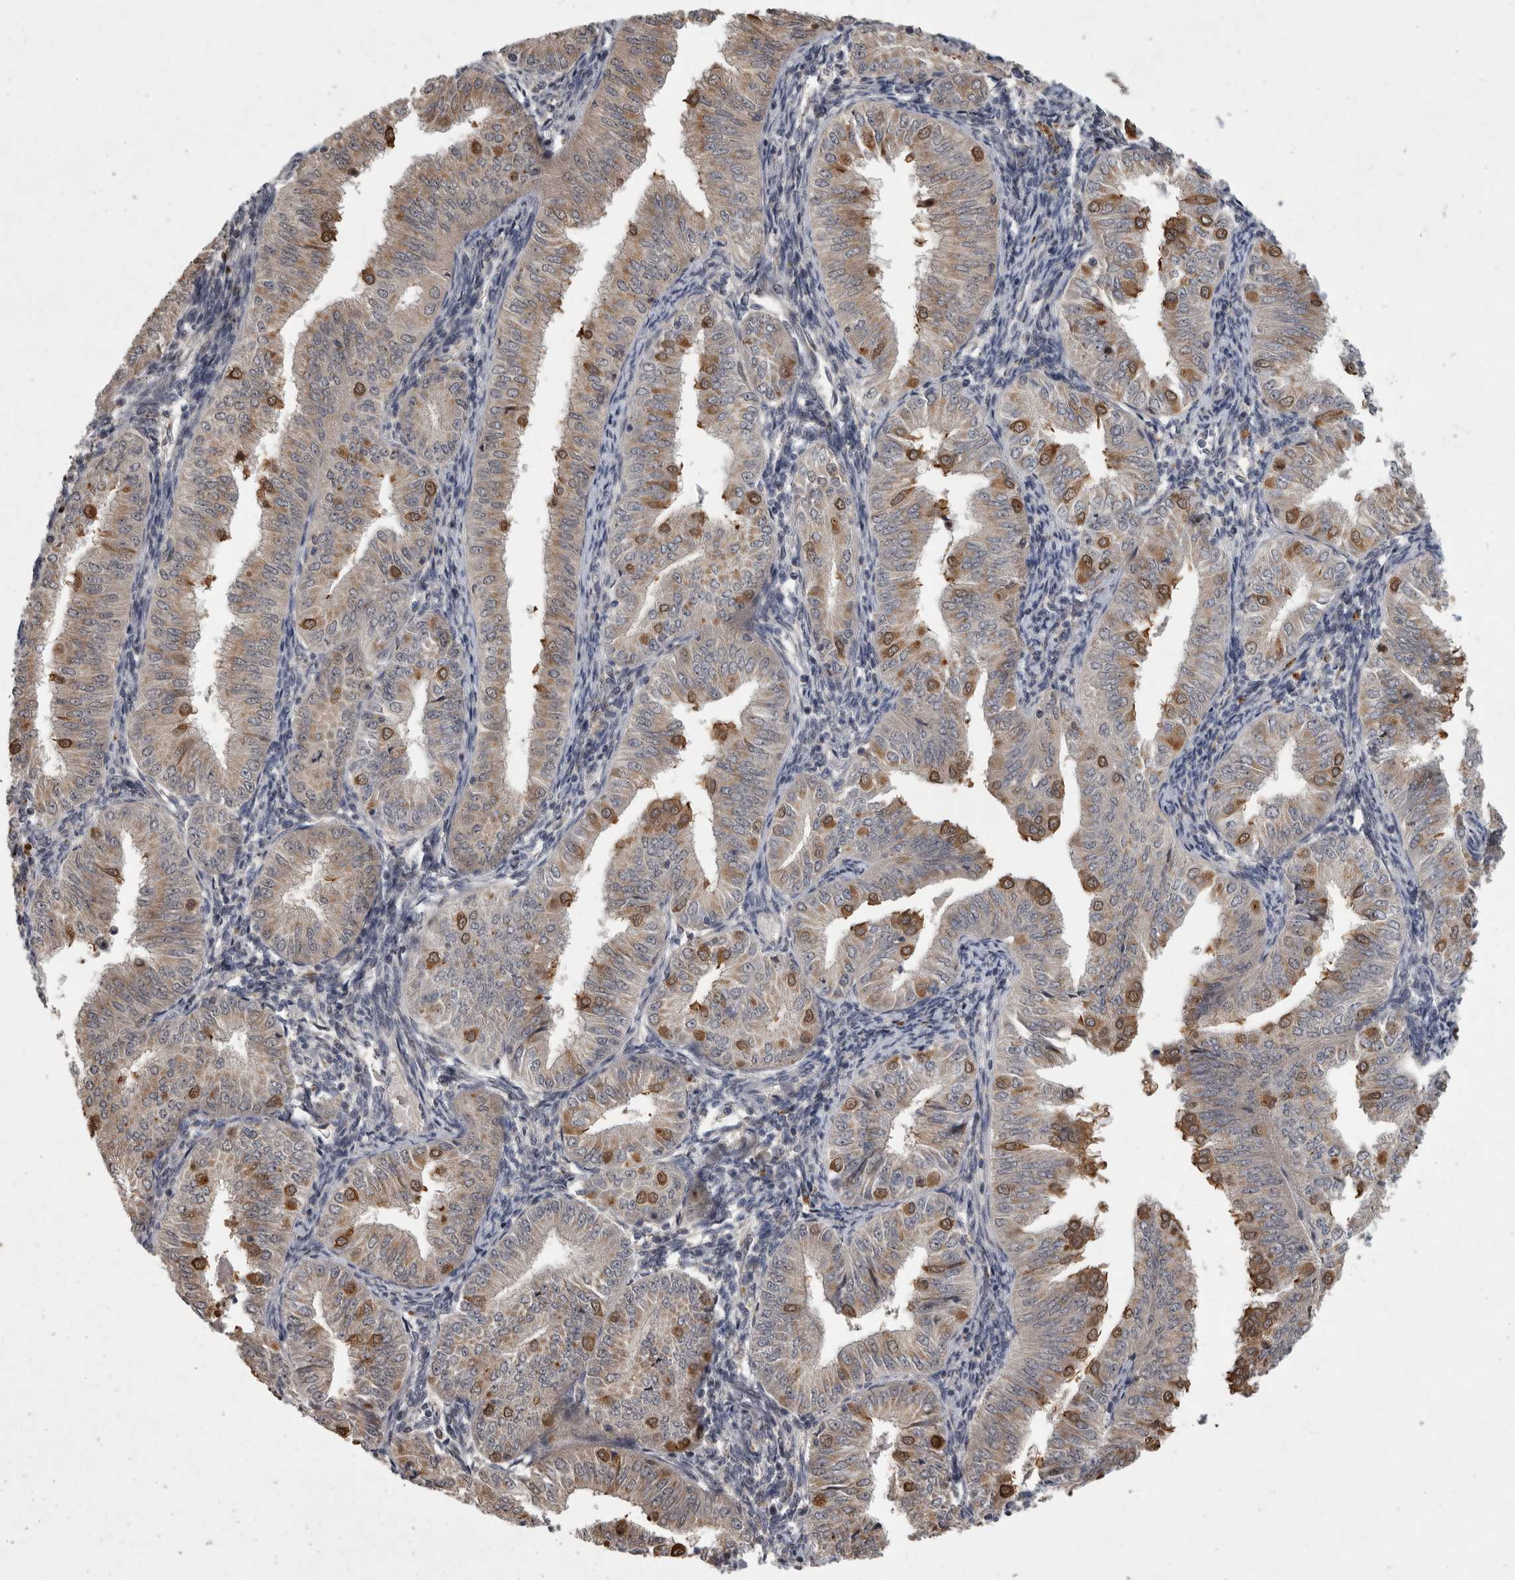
{"staining": {"intensity": "moderate", "quantity": "<25%", "location": "cytoplasmic/membranous"}, "tissue": "endometrial cancer", "cell_type": "Tumor cells", "image_type": "cancer", "snomed": [{"axis": "morphology", "description": "Normal tissue, NOS"}, {"axis": "morphology", "description": "Adenocarcinoma, NOS"}, {"axis": "topography", "description": "Endometrium"}], "caption": "Endometrial adenocarcinoma stained with DAB immunohistochemistry shows low levels of moderate cytoplasmic/membranous positivity in about <25% of tumor cells.", "gene": "MAN2A1", "patient": {"sex": "female", "age": 53}}